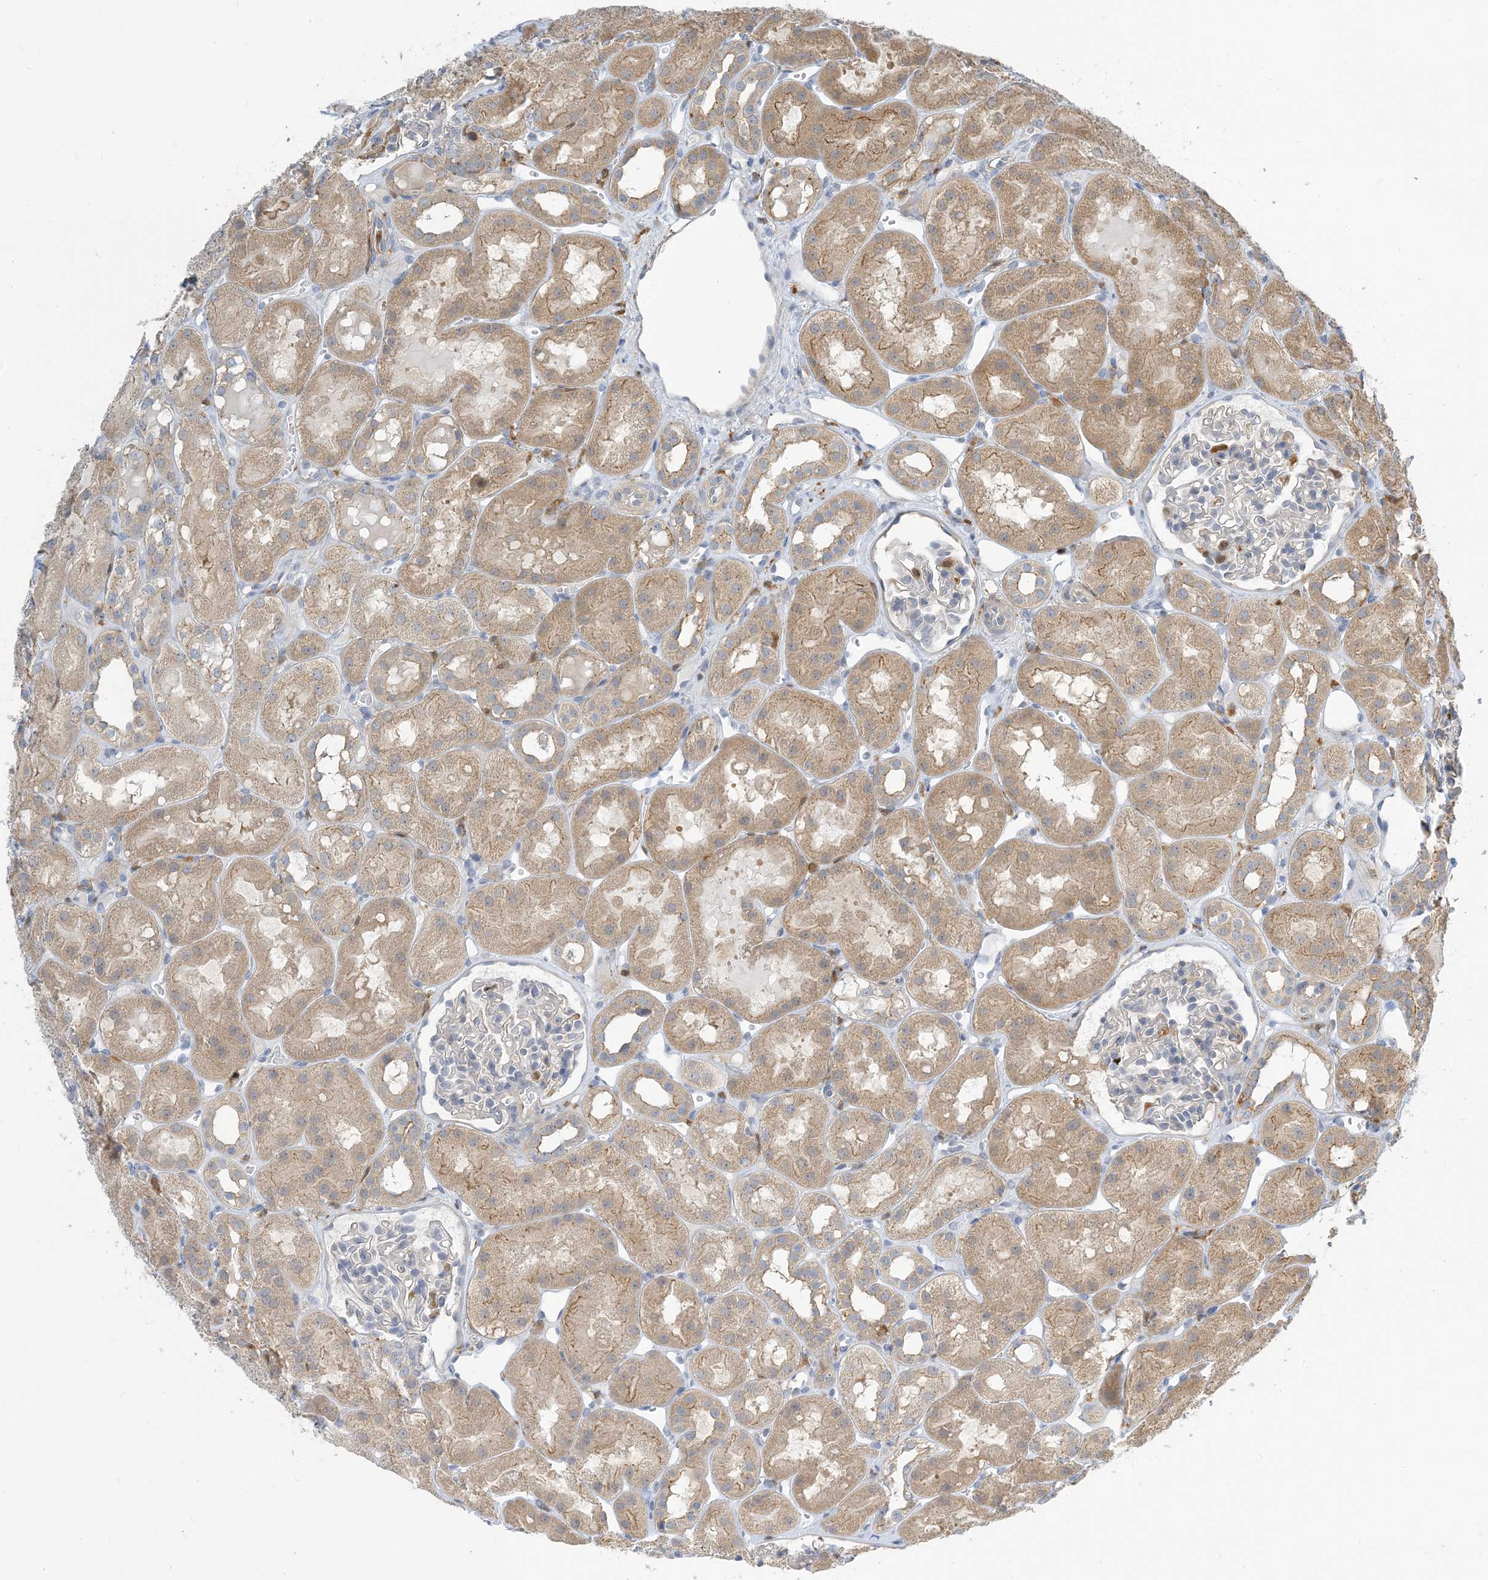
{"staining": {"intensity": "negative", "quantity": "none", "location": "none"}, "tissue": "kidney", "cell_type": "Cells in glomeruli", "image_type": "normal", "snomed": [{"axis": "morphology", "description": "Normal tissue, NOS"}, {"axis": "topography", "description": "Kidney"}], "caption": "Immunohistochemistry (IHC) micrograph of benign kidney stained for a protein (brown), which displays no expression in cells in glomeruli.", "gene": "NAGK", "patient": {"sex": "male", "age": 16}}